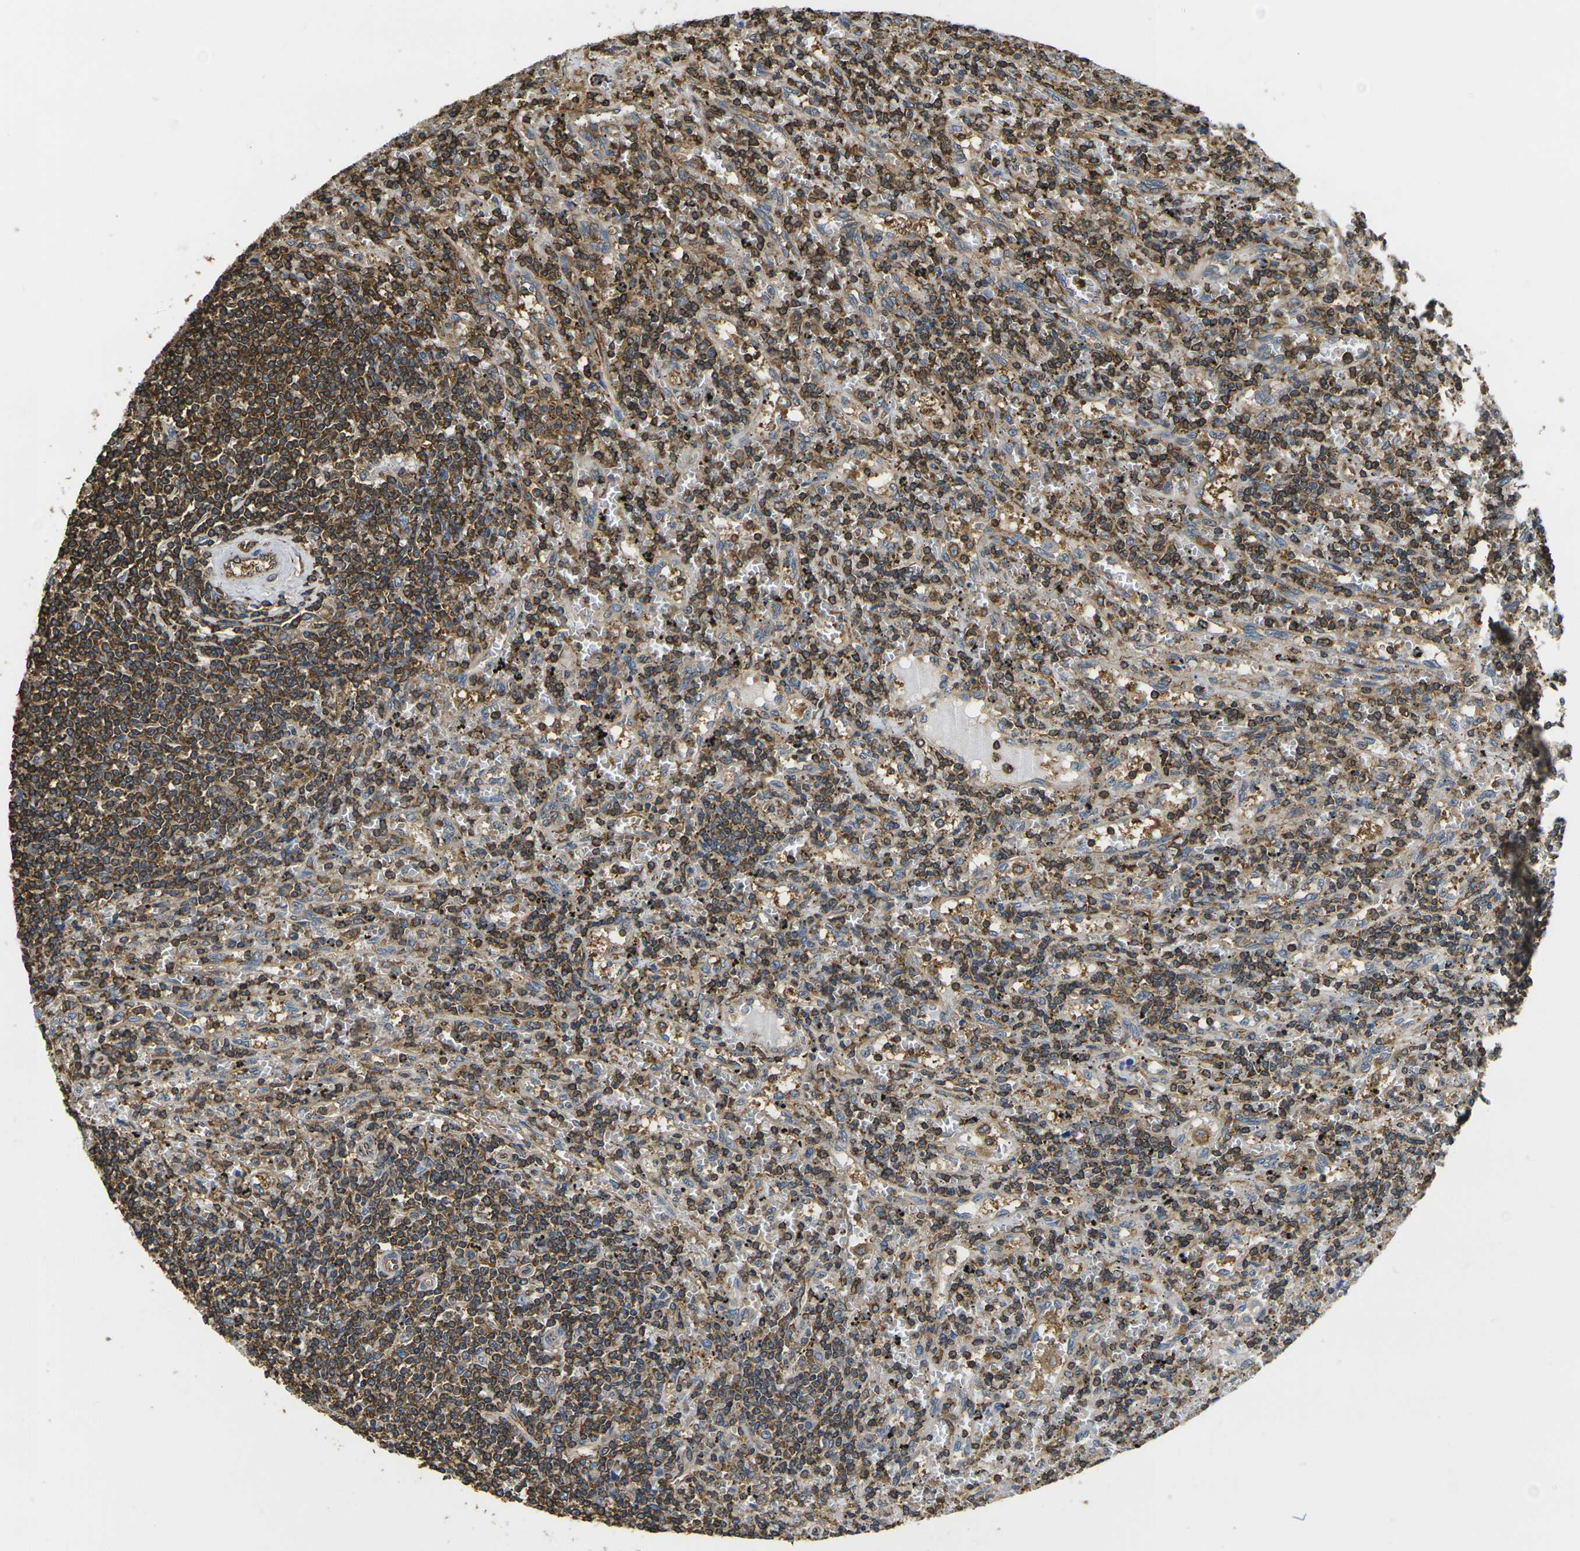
{"staining": {"intensity": "strong", "quantity": ">75%", "location": "cytoplasmic/membranous"}, "tissue": "lymphoma", "cell_type": "Tumor cells", "image_type": "cancer", "snomed": [{"axis": "morphology", "description": "Malignant lymphoma, non-Hodgkin's type, Low grade"}, {"axis": "topography", "description": "Spleen"}], "caption": "Immunohistochemical staining of human lymphoma reveals high levels of strong cytoplasmic/membranous expression in about >75% of tumor cells.", "gene": "FAM110D", "patient": {"sex": "male", "age": 76}}